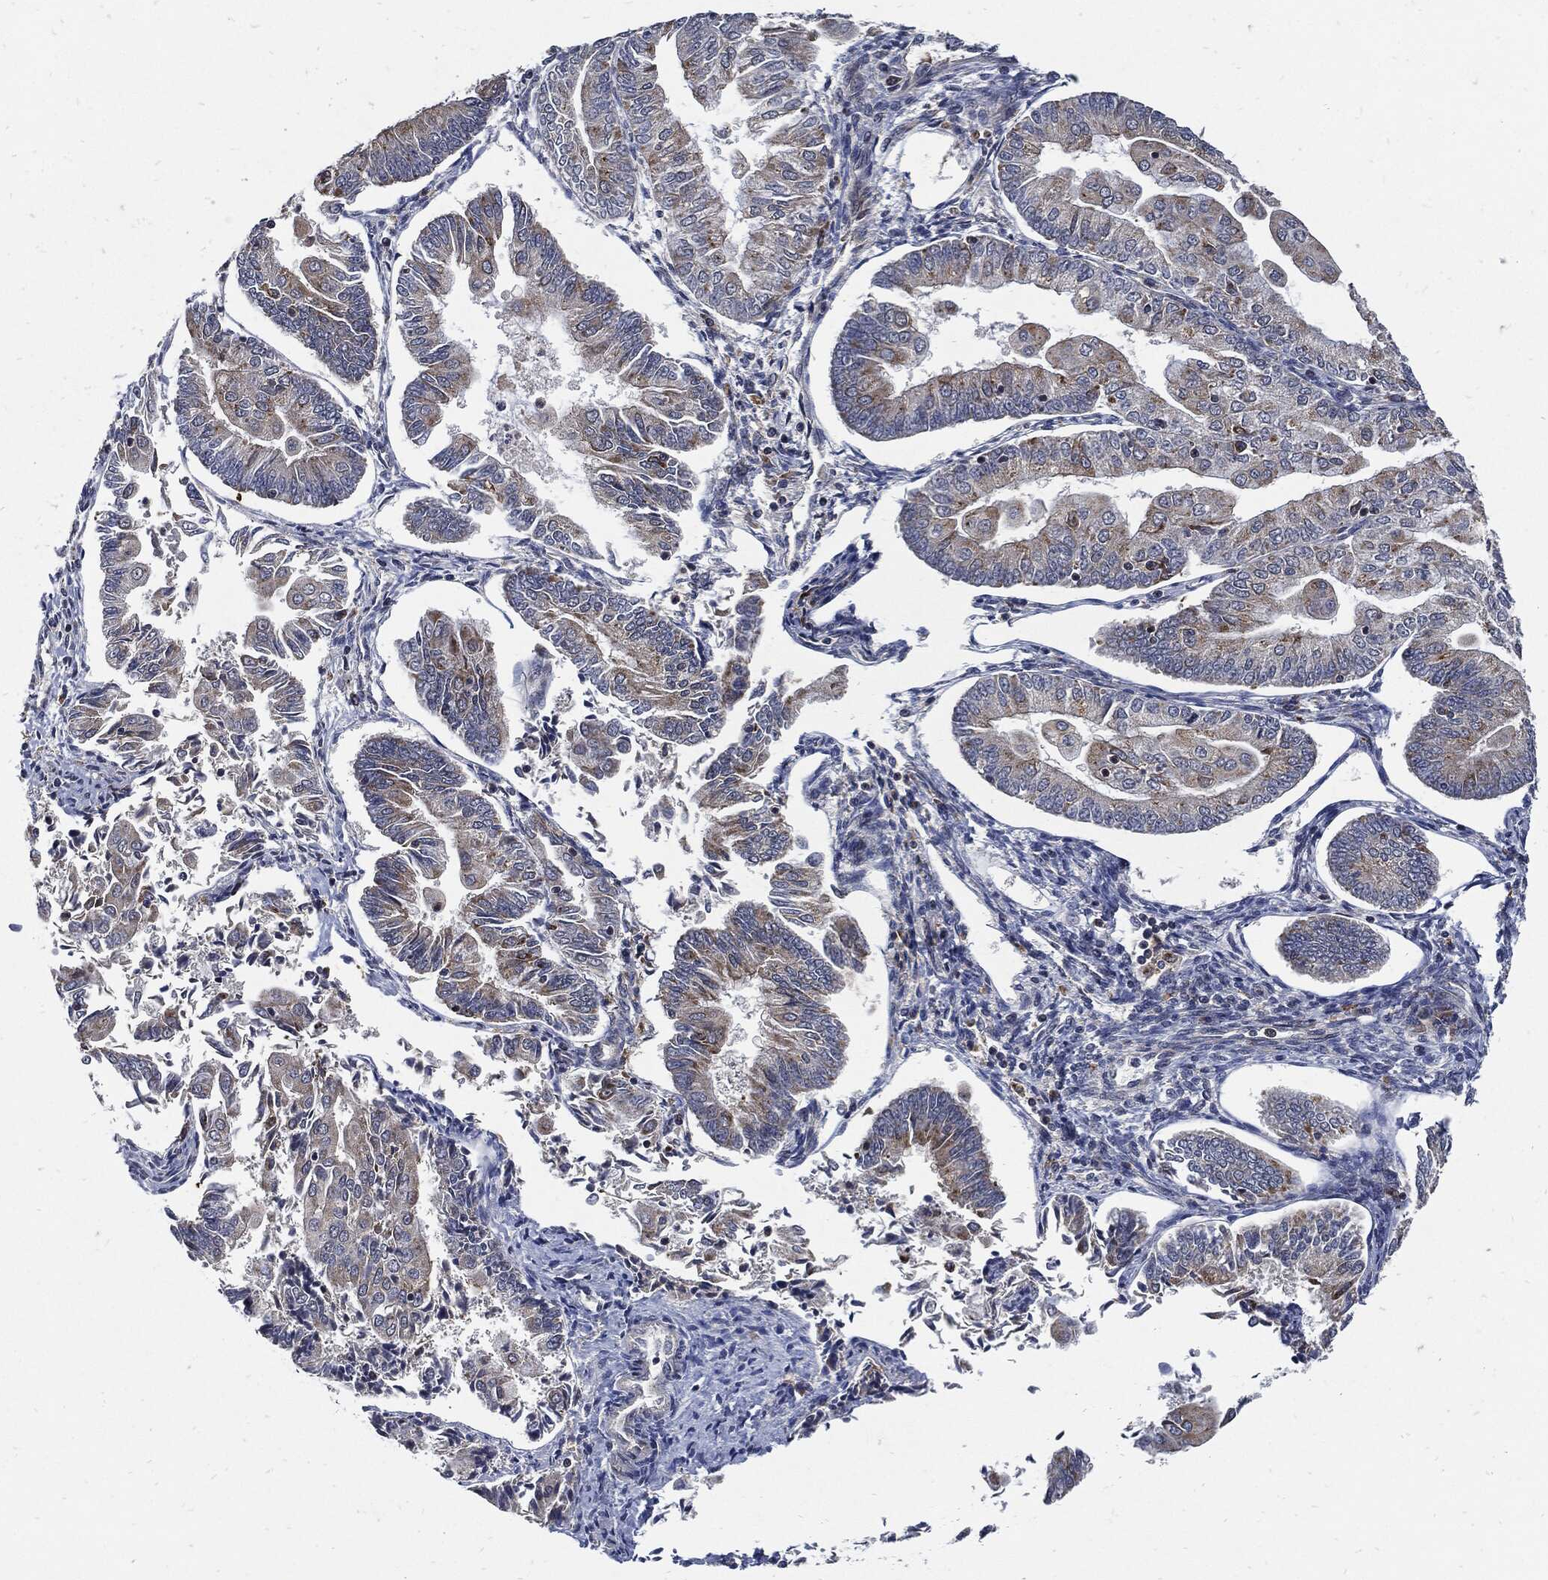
{"staining": {"intensity": "weak", "quantity": "<25%", "location": "cytoplasmic/membranous"}, "tissue": "endometrial cancer", "cell_type": "Tumor cells", "image_type": "cancer", "snomed": [{"axis": "morphology", "description": "Adenocarcinoma, NOS"}, {"axis": "topography", "description": "Endometrium"}], "caption": "The immunohistochemistry (IHC) histopathology image has no significant staining in tumor cells of endometrial adenocarcinoma tissue.", "gene": "SLC31A2", "patient": {"sex": "female", "age": 56}}